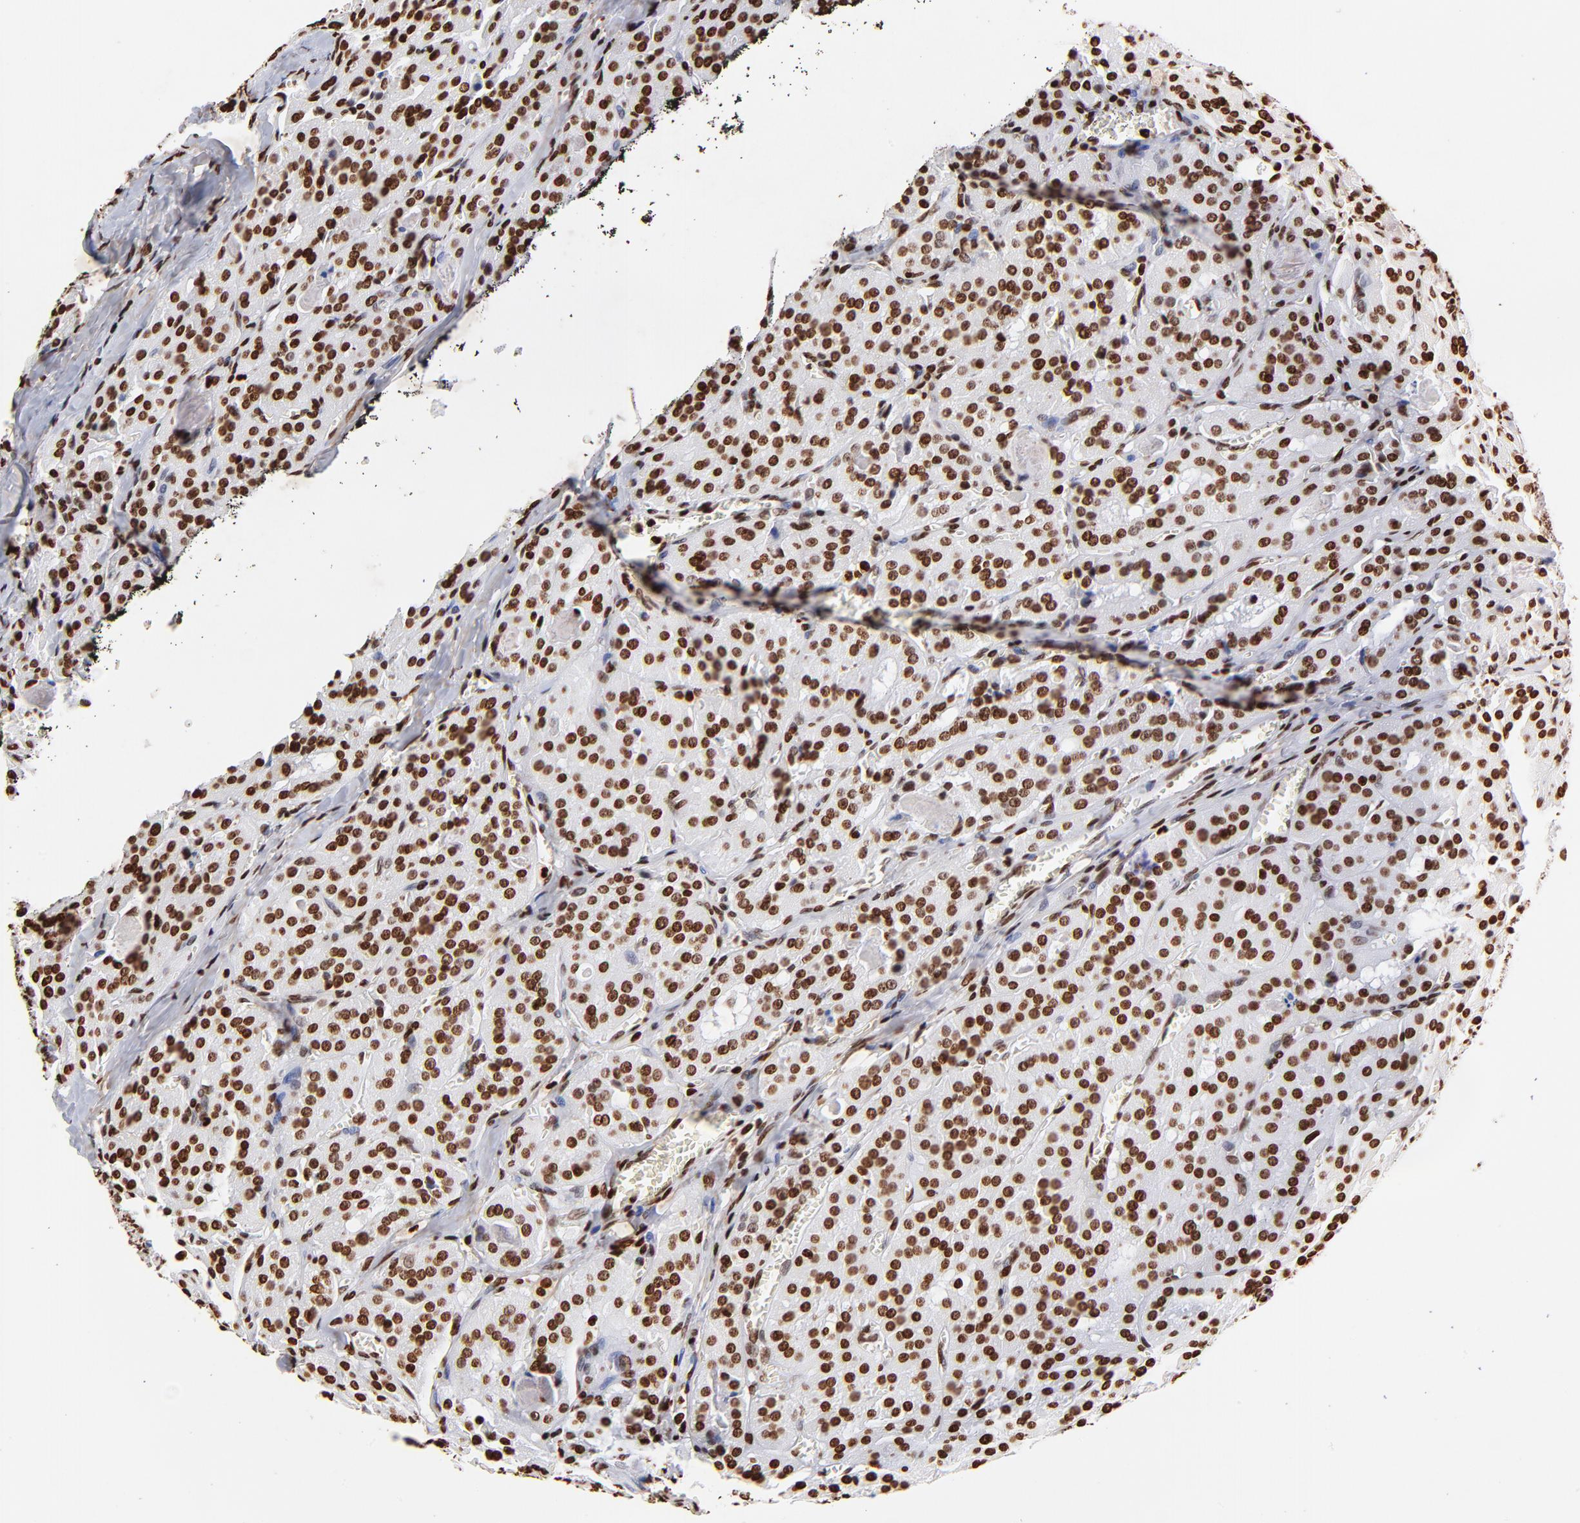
{"staining": {"intensity": "strong", "quantity": ">75%", "location": "nuclear"}, "tissue": "thyroid cancer", "cell_type": "Tumor cells", "image_type": "cancer", "snomed": [{"axis": "morphology", "description": "Carcinoma, NOS"}, {"axis": "topography", "description": "Thyroid gland"}], "caption": "The micrograph reveals immunohistochemical staining of carcinoma (thyroid). There is strong nuclear staining is present in approximately >75% of tumor cells.", "gene": "FBH1", "patient": {"sex": "male", "age": 76}}